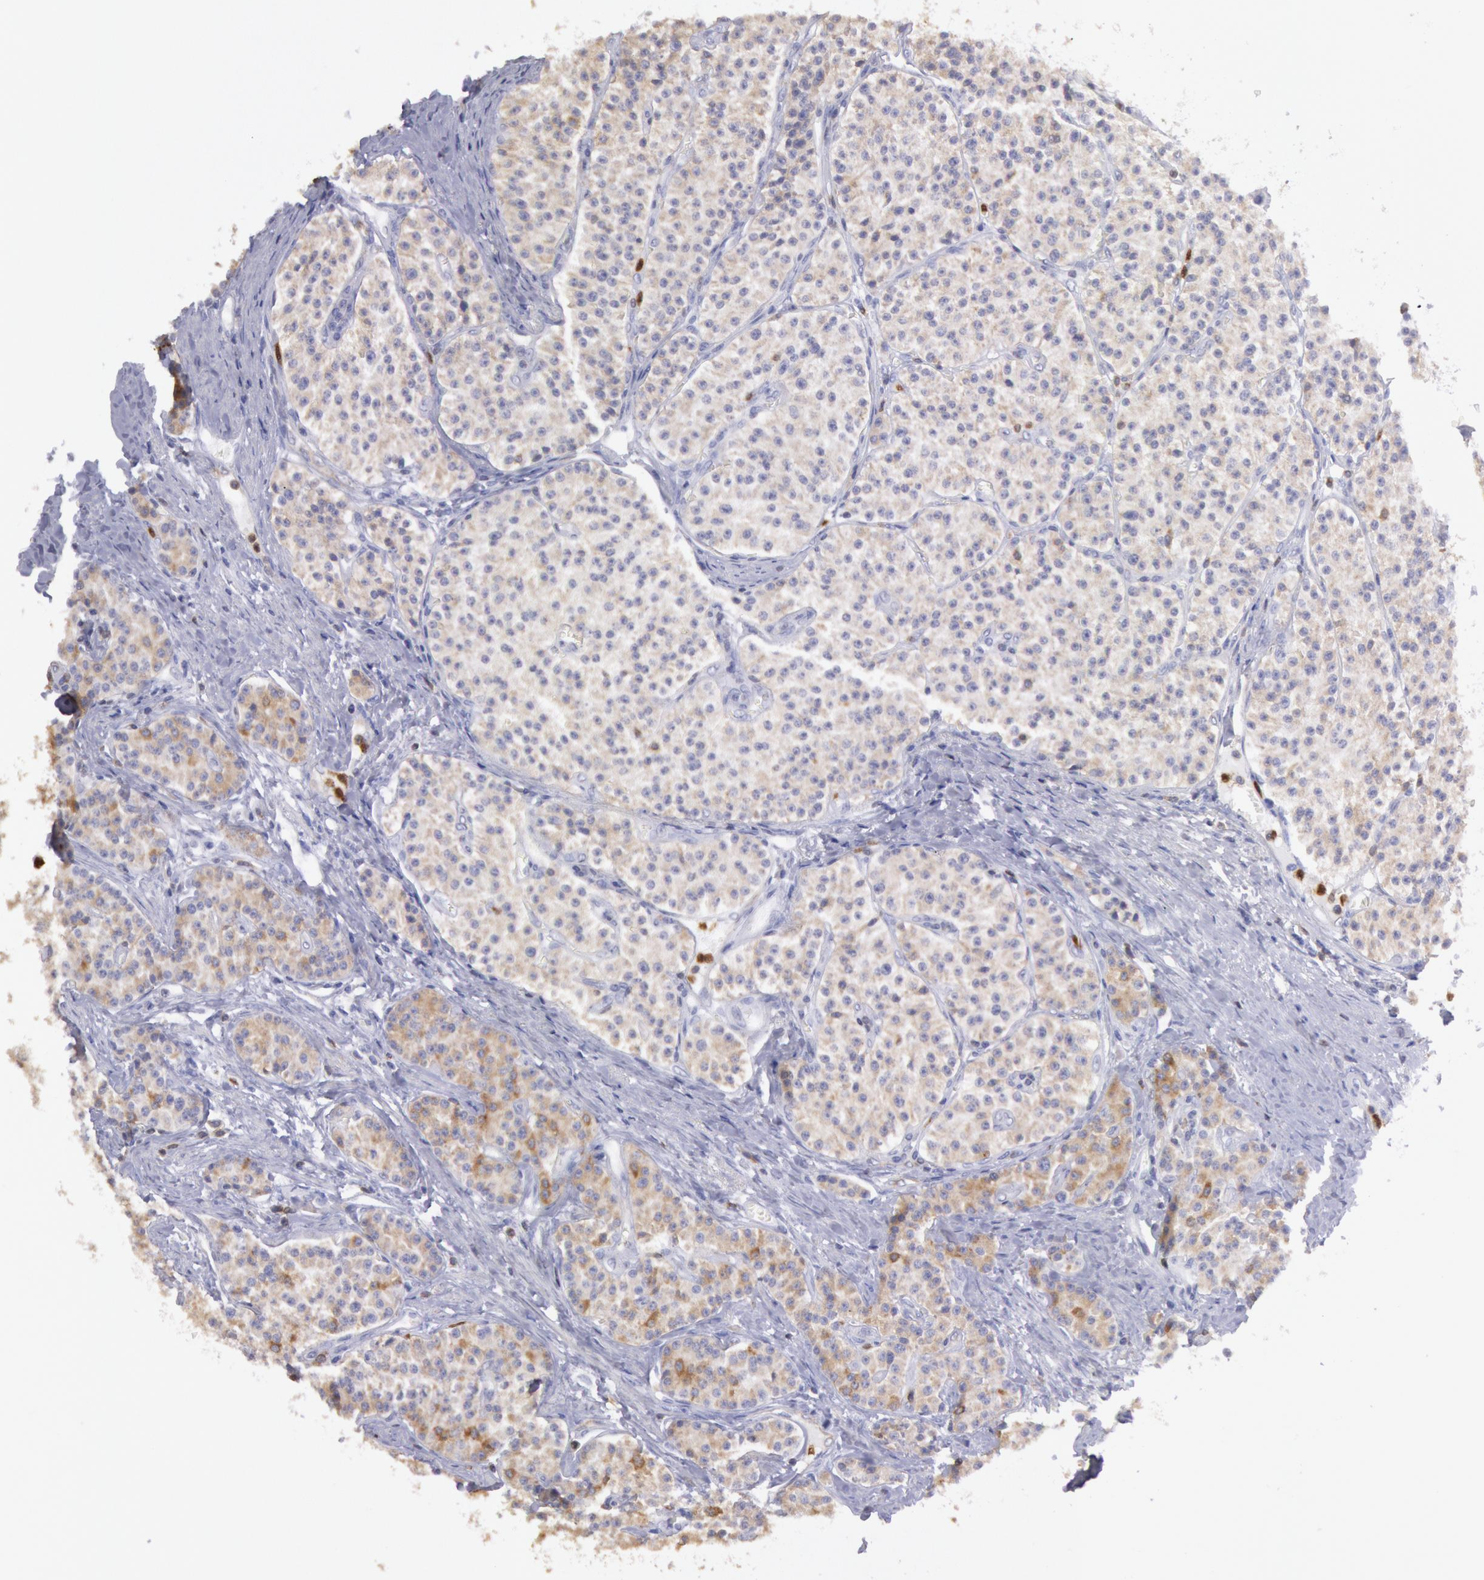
{"staining": {"intensity": "moderate", "quantity": "<25%", "location": "cytoplasmic/membranous"}, "tissue": "carcinoid", "cell_type": "Tumor cells", "image_type": "cancer", "snomed": [{"axis": "morphology", "description": "Carcinoid, malignant, NOS"}, {"axis": "topography", "description": "Stomach"}], "caption": "Human carcinoid (malignant) stained with a brown dye reveals moderate cytoplasmic/membranous positive staining in approximately <25% of tumor cells.", "gene": "RAB27A", "patient": {"sex": "female", "age": 76}}